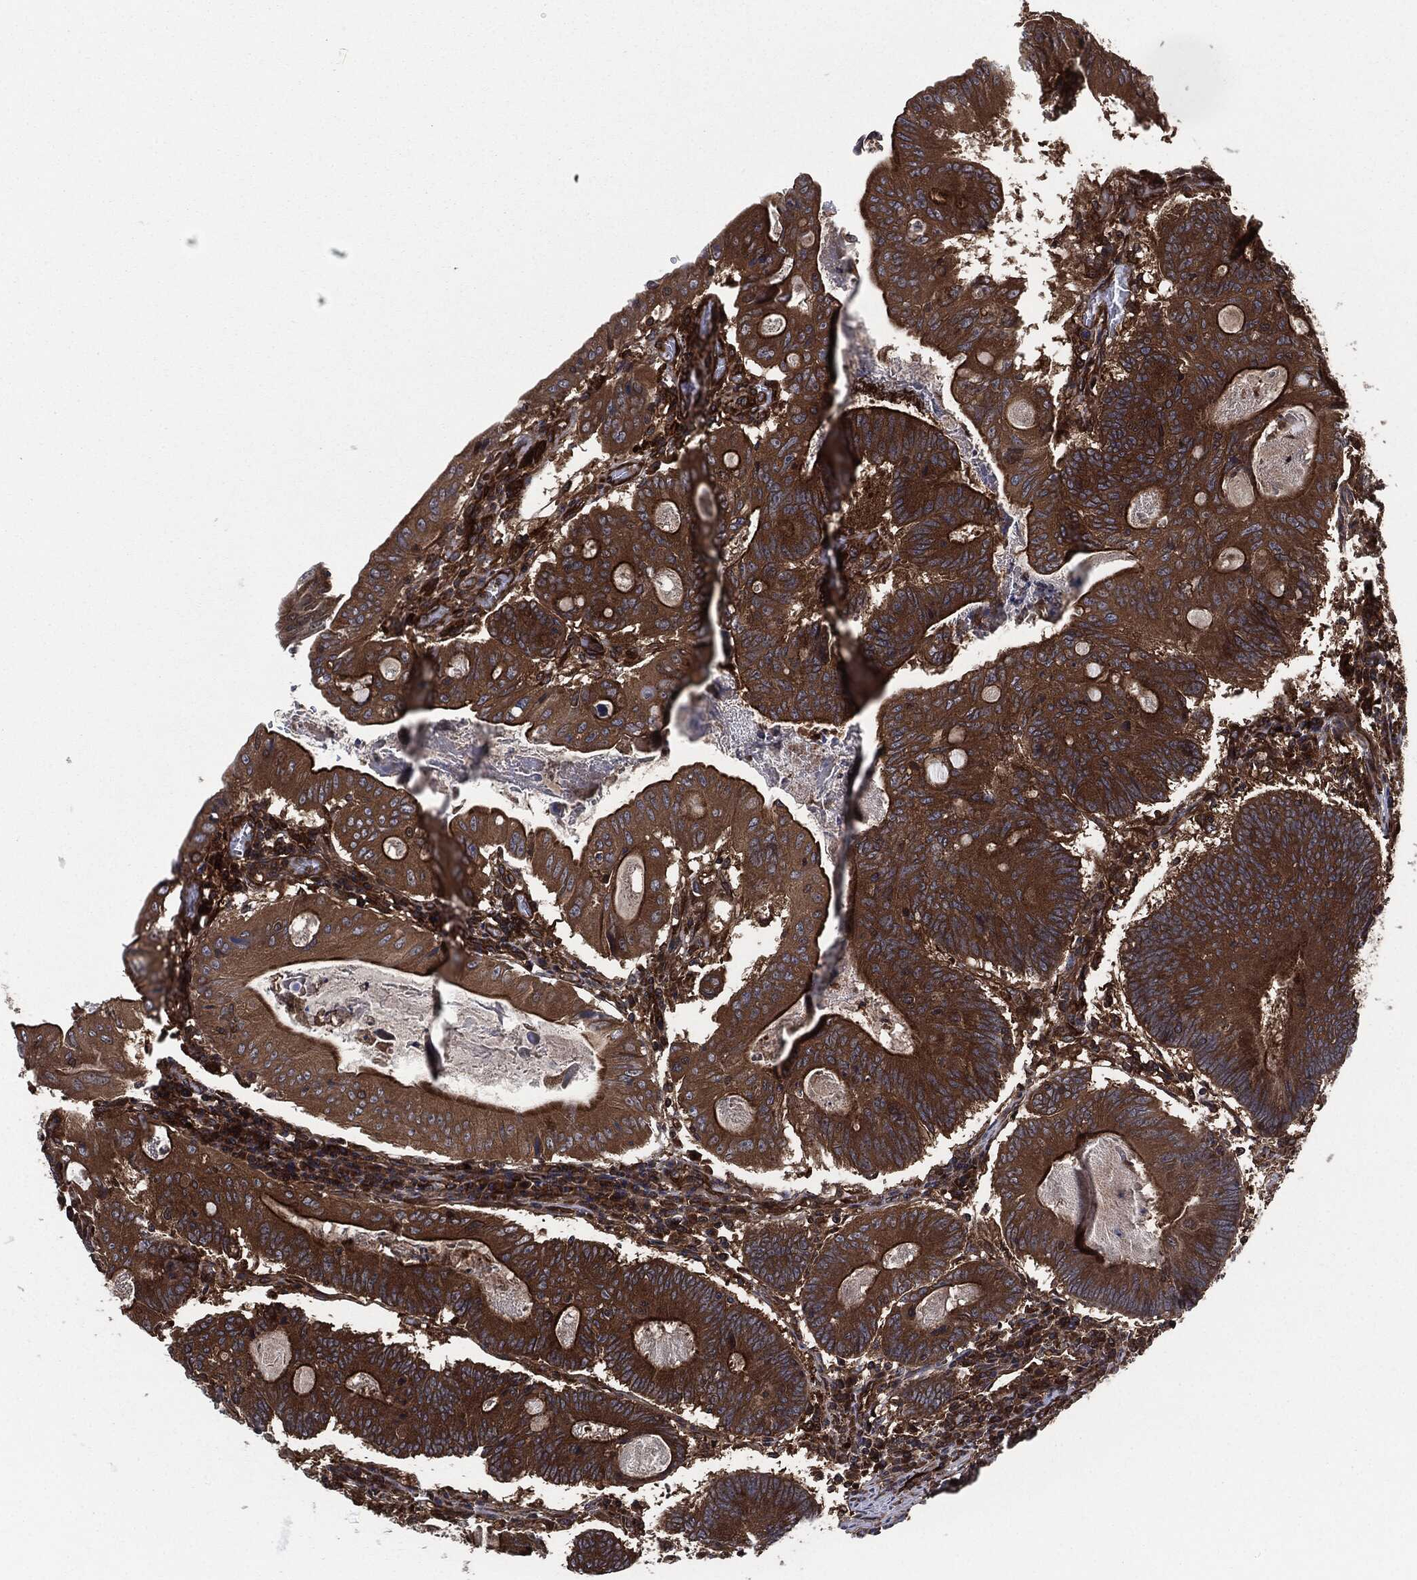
{"staining": {"intensity": "strong", "quantity": ">75%", "location": "cytoplasmic/membranous"}, "tissue": "colorectal cancer", "cell_type": "Tumor cells", "image_type": "cancer", "snomed": [{"axis": "morphology", "description": "Adenocarcinoma, NOS"}, {"axis": "topography", "description": "Colon"}], "caption": "IHC (DAB) staining of adenocarcinoma (colorectal) demonstrates strong cytoplasmic/membranous protein expression in approximately >75% of tumor cells.", "gene": "RAP1GDS1", "patient": {"sex": "female", "age": 70}}